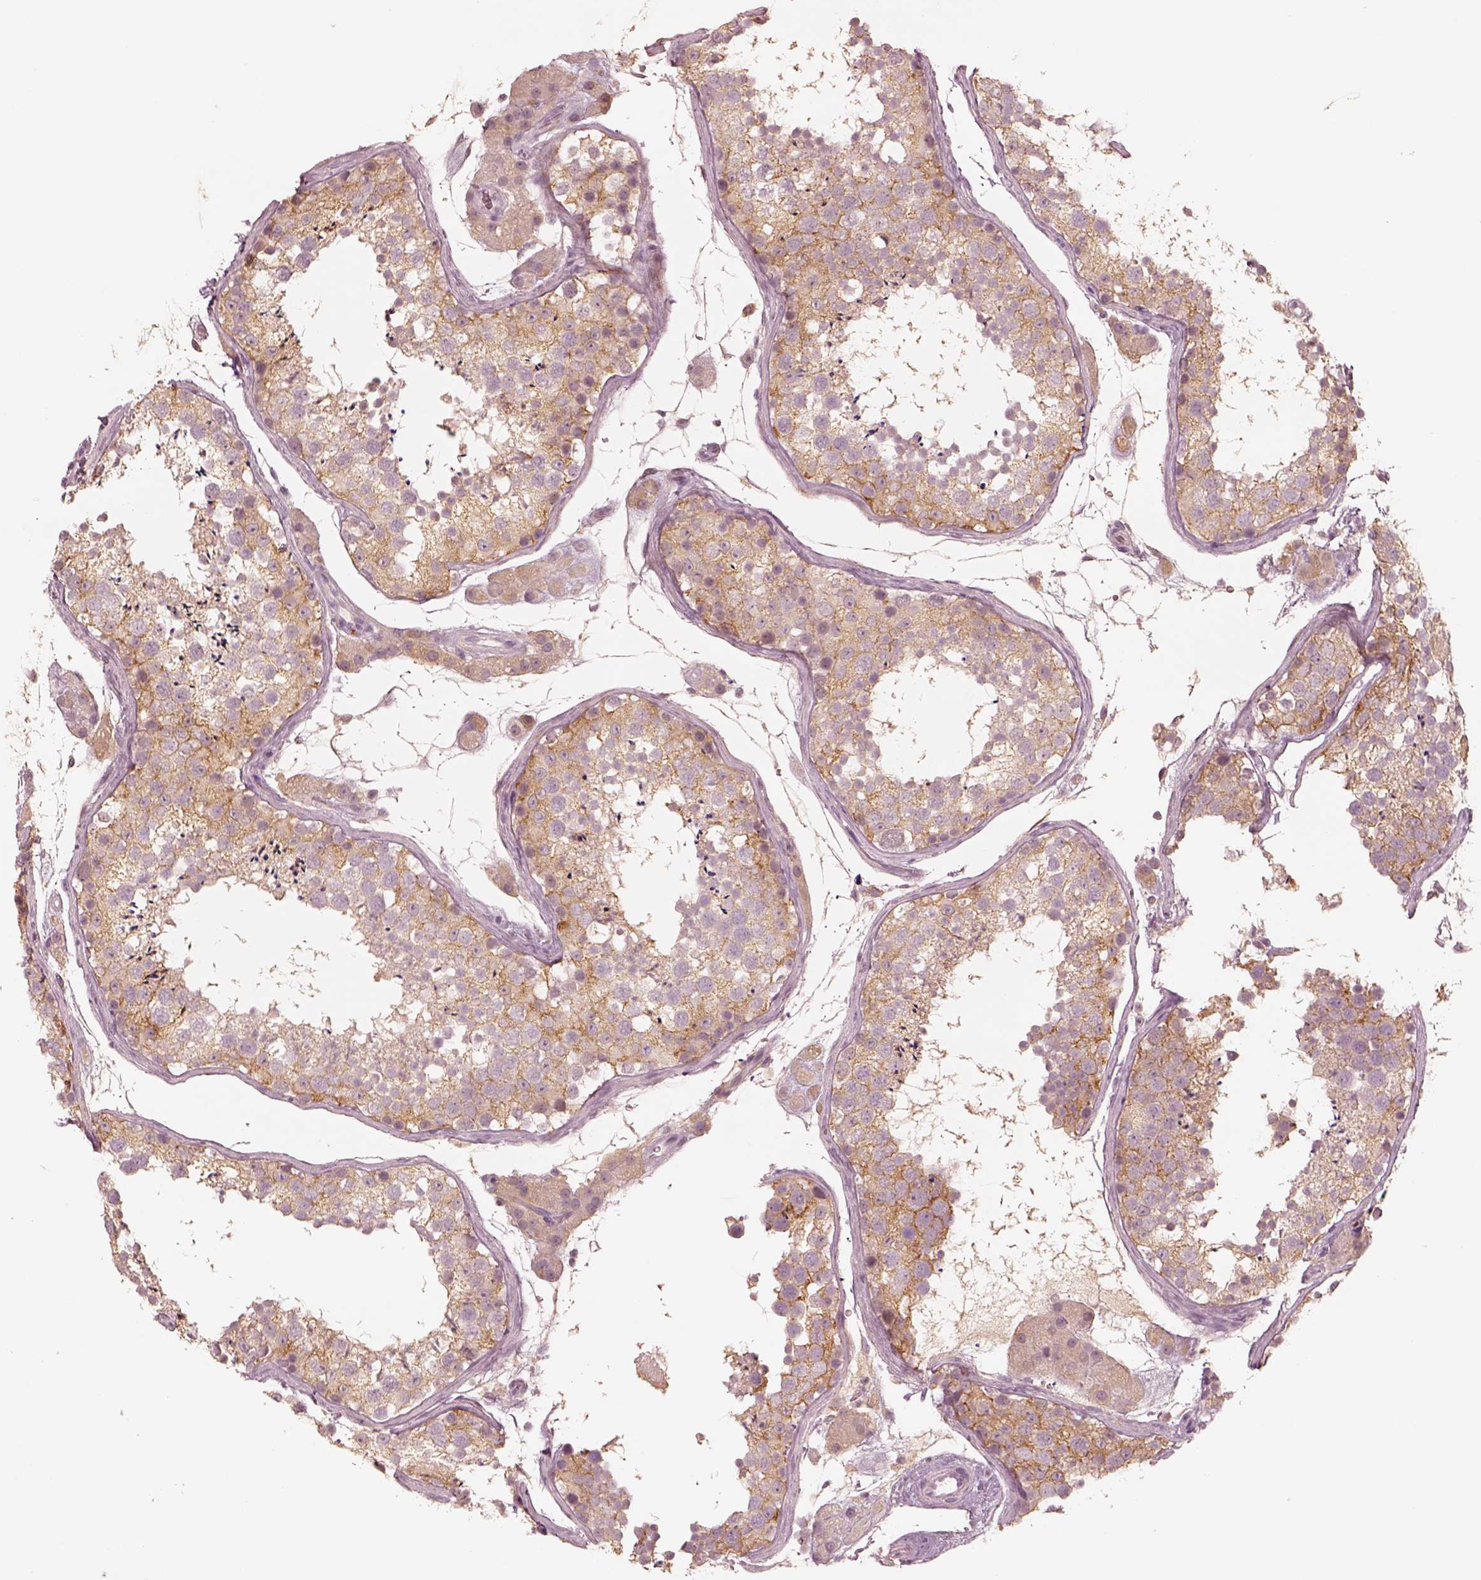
{"staining": {"intensity": "weak", "quantity": "25%-75%", "location": "cytoplasmic/membranous"}, "tissue": "testis", "cell_type": "Cells in seminiferous ducts", "image_type": "normal", "snomed": [{"axis": "morphology", "description": "Normal tissue, NOS"}, {"axis": "topography", "description": "Testis"}], "caption": "IHC image of unremarkable testis: human testis stained using IHC demonstrates low levels of weak protein expression localized specifically in the cytoplasmic/membranous of cells in seminiferous ducts, appearing as a cytoplasmic/membranous brown color.", "gene": "DNAAF9", "patient": {"sex": "male", "age": 41}}